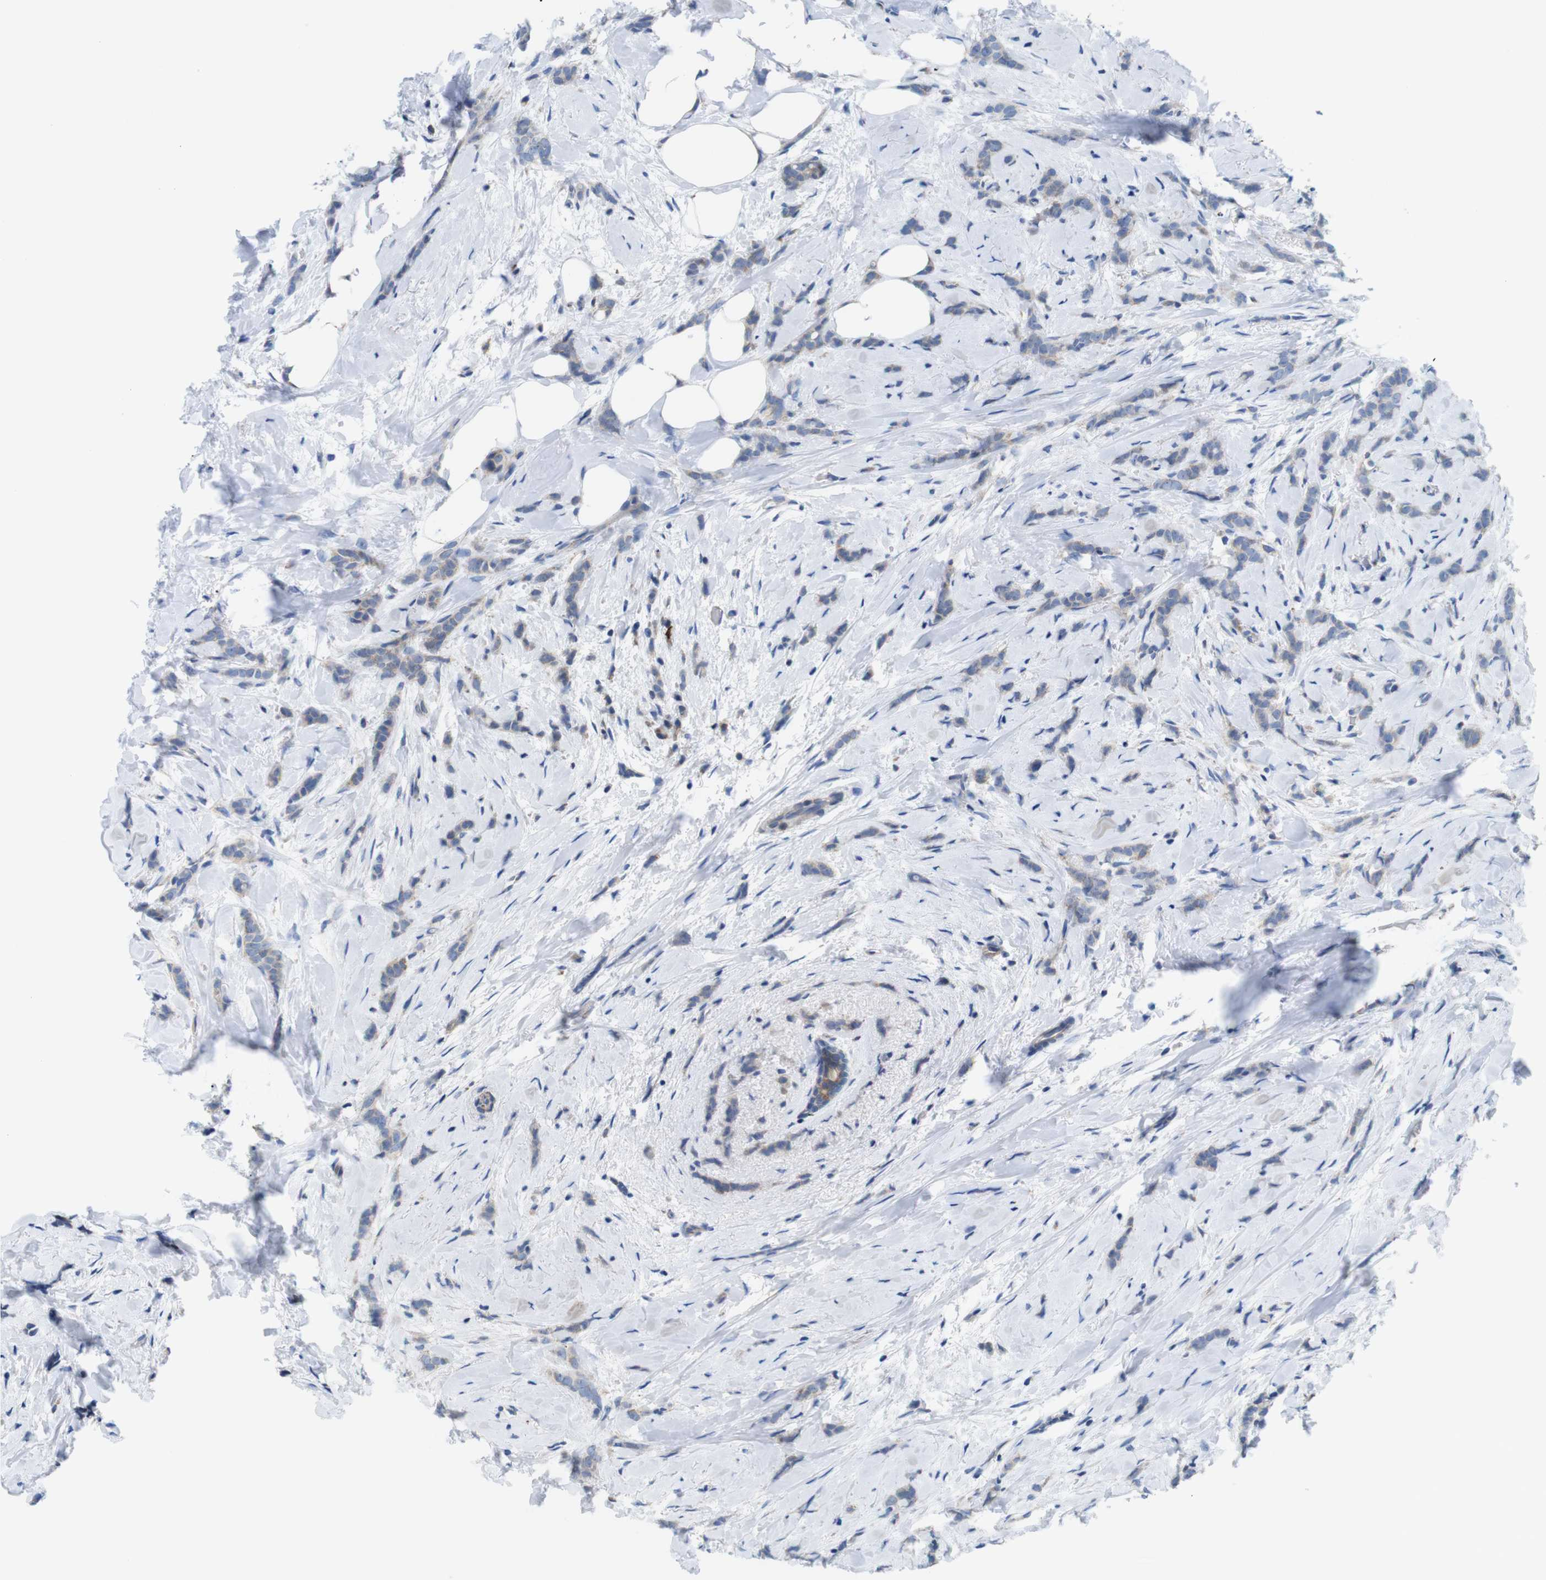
{"staining": {"intensity": "weak", "quantity": "25%-75%", "location": "cytoplasmic/membranous"}, "tissue": "breast cancer", "cell_type": "Tumor cells", "image_type": "cancer", "snomed": [{"axis": "morphology", "description": "Lobular carcinoma, in situ"}, {"axis": "morphology", "description": "Lobular carcinoma"}, {"axis": "topography", "description": "Breast"}], "caption": "Human lobular carcinoma (breast) stained with a protein marker reveals weak staining in tumor cells.", "gene": "F2RL1", "patient": {"sex": "female", "age": 41}}